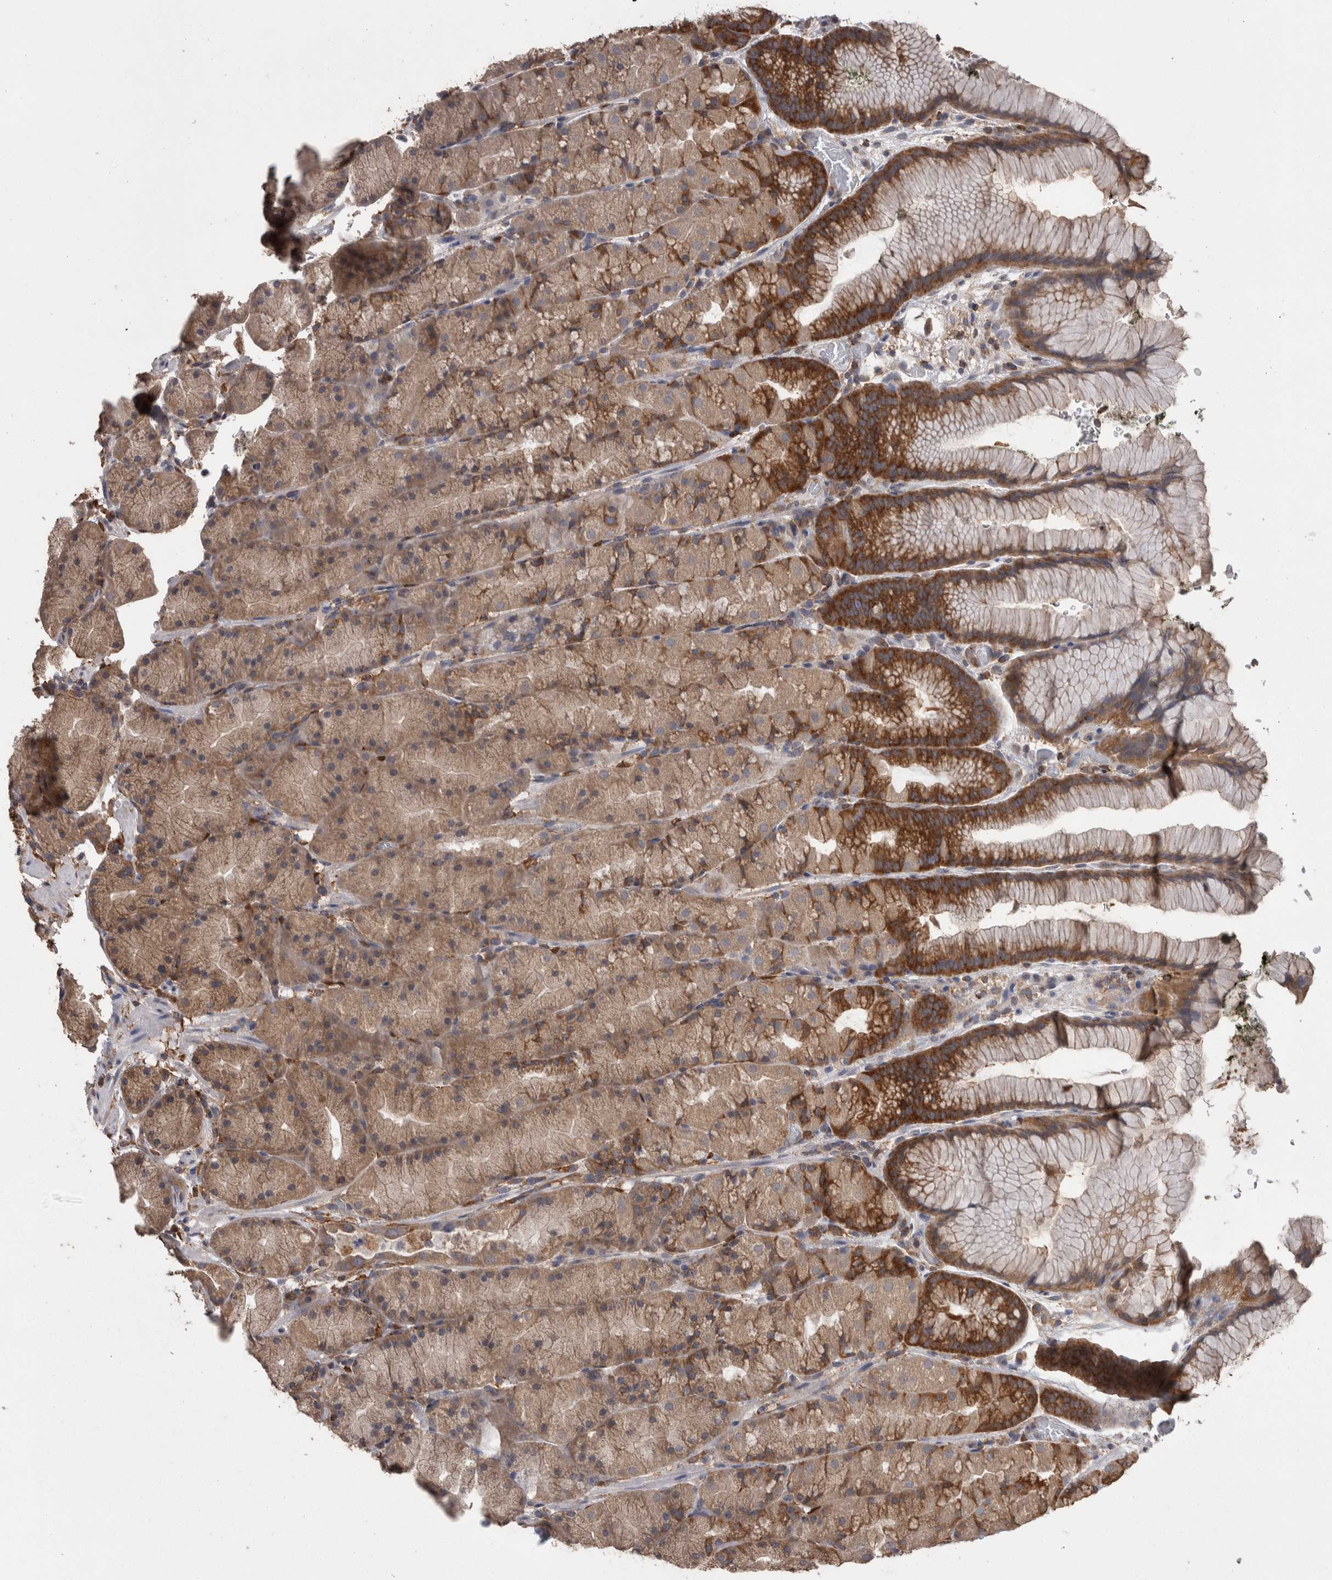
{"staining": {"intensity": "strong", "quantity": ">75%", "location": "cytoplasmic/membranous"}, "tissue": "stomach", "cell_type": "Glandular cells", "image_type": "normal", "snomed": [{"axis": "morphology", "description": "Normal tissue, NOS"}, {"axis": "topography", "description": "Stomach, upper"}, {"axis": "topography", "description": "Stomach"}], "caption": "About >75% of glandular cells in unremarkable stomach show strong cytoplasmic/membranous protein staining as visualized by brown immunohistochemical staining.", "gene": "DDX6", "patient": {"sex": "male", "age": 48}}